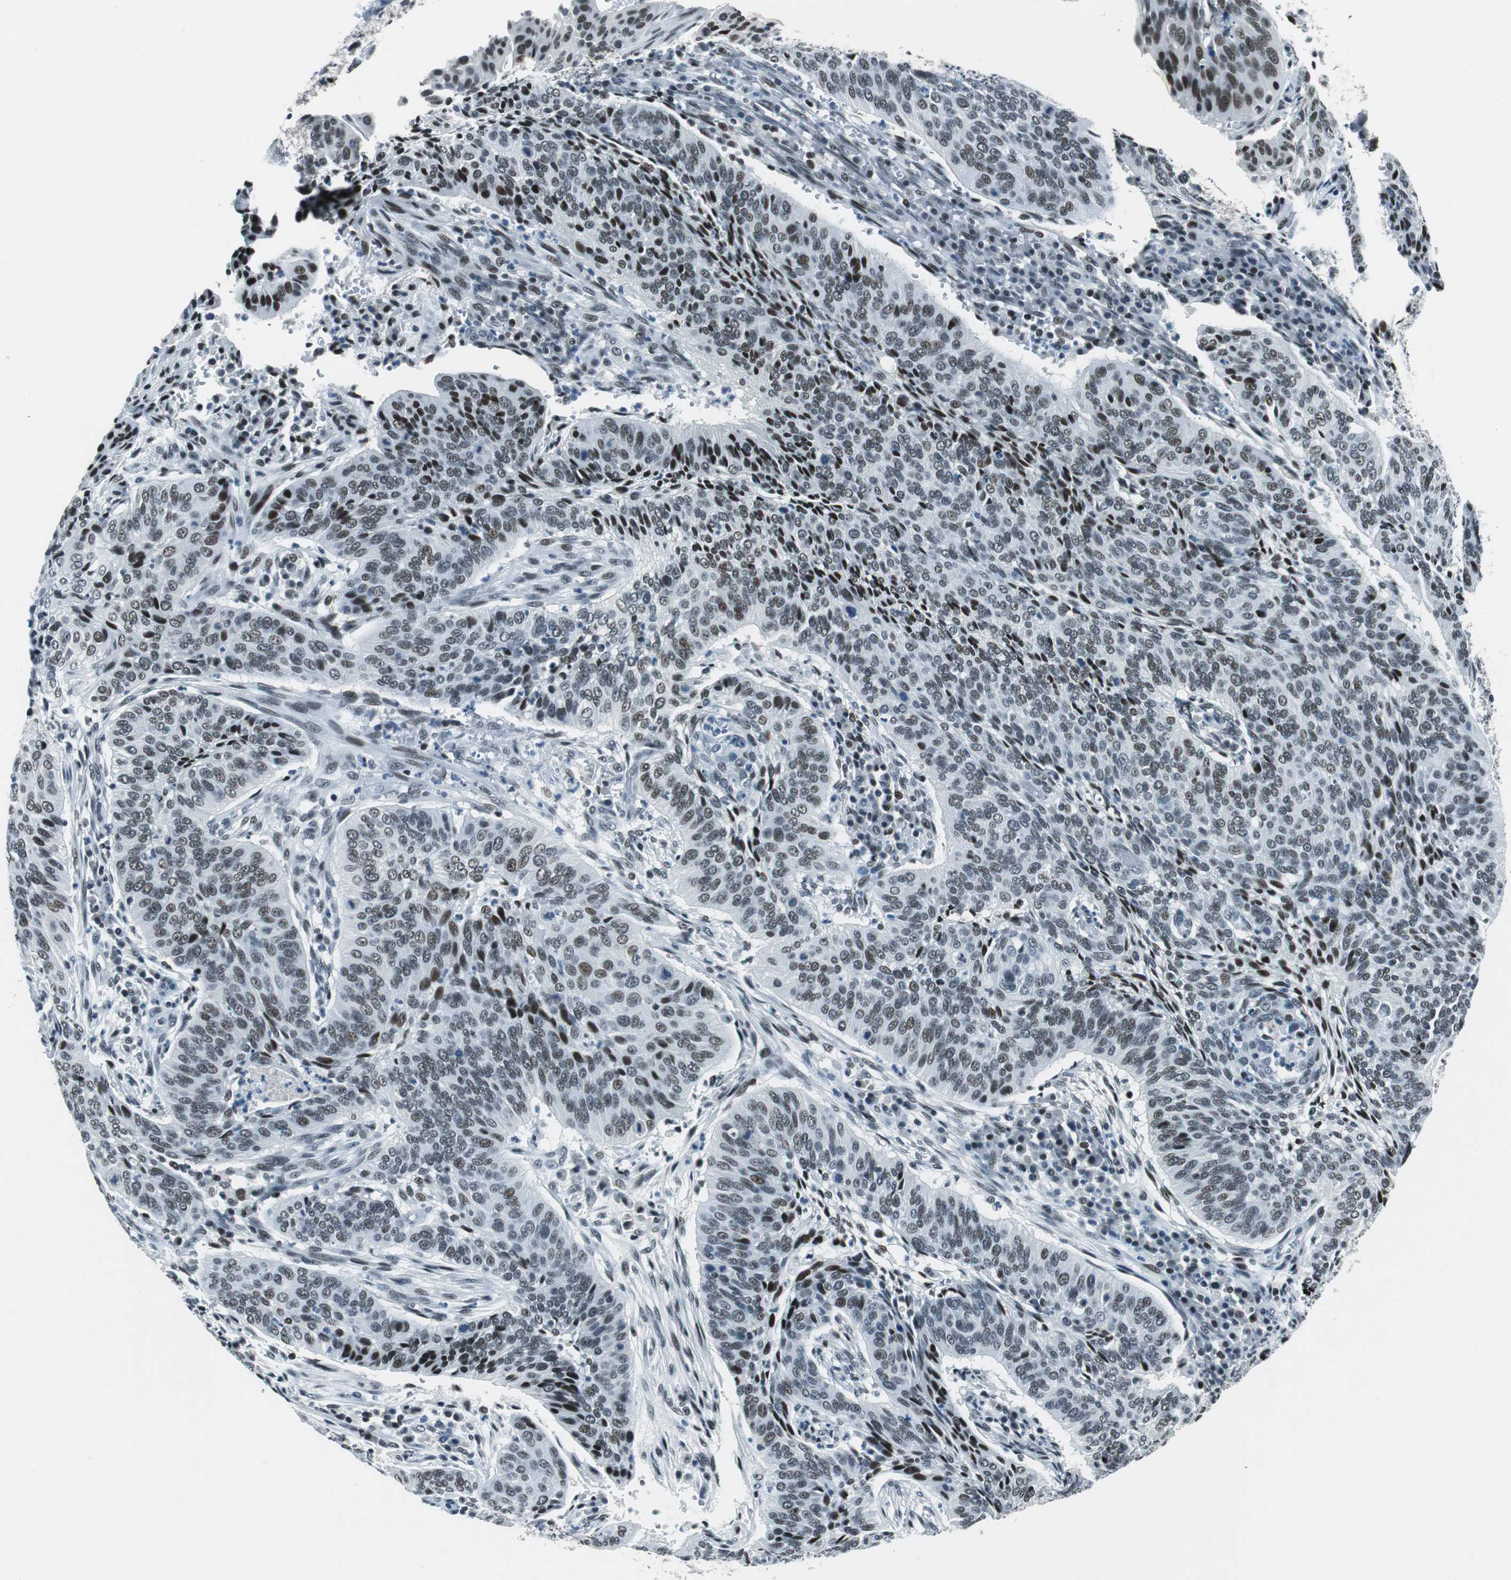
{"staining": {"intensity": "weak", "quantity": "<25%", "location": "nuclear"}, "tissue": "cervical cancer", "cell_type": "Tumor cells", "image_type": "cancer", "snomed": [{"axis": "morphology", "description": "Squamous cell carcinoma, NOS"}, {"axis": "topography", "description": "Cervix"}], "caption": "Photomicrograph shows no protein staining in tumor cells of cervical cancer (squamous cell carcinoma) tissue.", "gene": "HDAC3", "patient": {"sex": "female", "age": 39}}